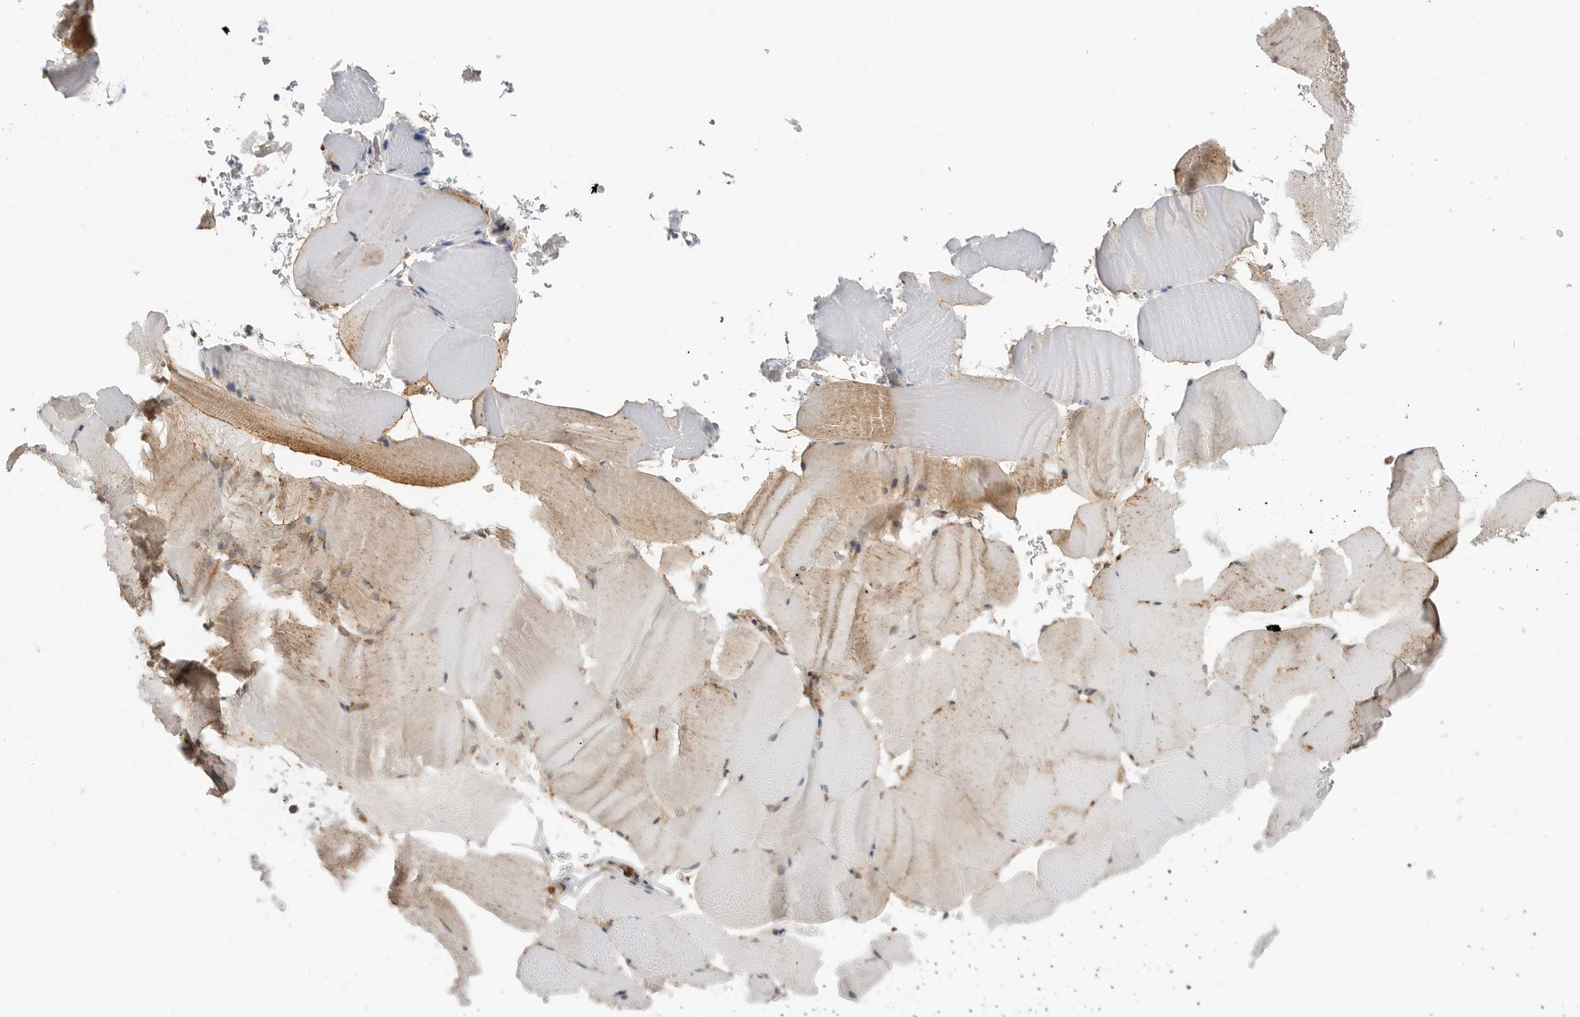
{"staining": {"intensity": "moderate", "quantity": "25%-75%", "location": "cytoplasmic/membranous"}, "tissue": "skeletal muscle", "cell_type": "Myocytes", "image_type": "normal", "snomed": [{"axis": "morphology", "description": "Normal tissue, NOS"}, {"axis": "topography", "description": "Skeletal muscle"}, {"axis": "topography", "description": "Parathyroid gland"}], "caption": "DAB (3,3'-diaminobenzidine) immunohistochemical staining of normal human skeletal muscle shows moderate cytoplasmic/membranous protein positivity in about 25%-75% of myocytes.", "gene": "ANXA11", "patient": {"sex": "female", "age": 37}}